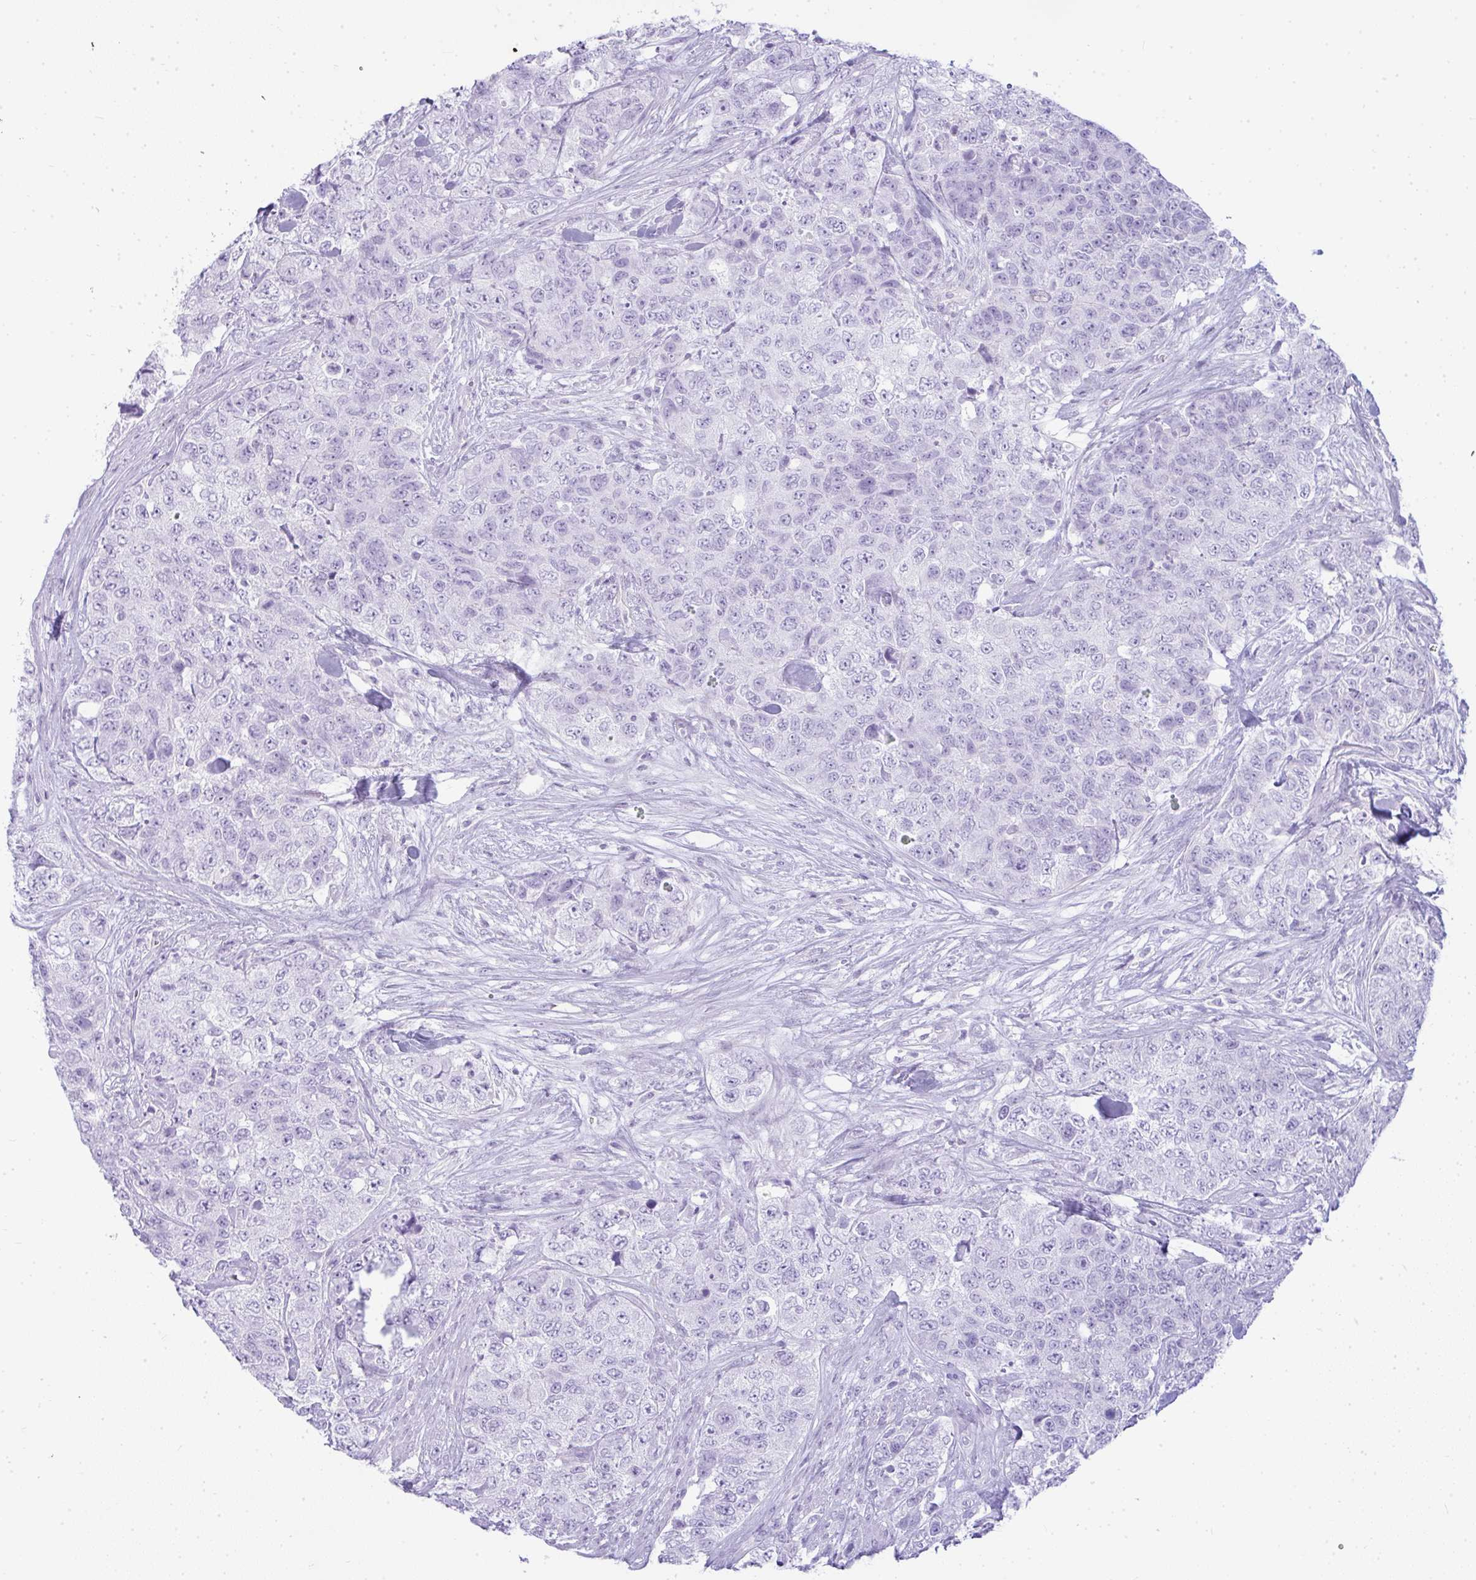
{"staining": {"intensity": "negative", "quantity": "none", "location": "none"}, "tissue": "urothelial cancer", "cell_type": "Tumor cells", "image_type": "cancer", "snomed": [{"axis": "morphology", "description": "Urothelial carcinoma, High grade"}, {"axis": "topography", "description": "Urinary bladder"}], "caption": "Urothelial cancer was stained to show a protein in brown. There is no significant staining in tumor cells. Brightfield microscopy of immunohistochemistry (IHC) stained with DAB (brown) and hematoxylin (blue), captured at high magnification.", "gene": "RASL10A", "patient": {"sex": "female", "age": 78}}